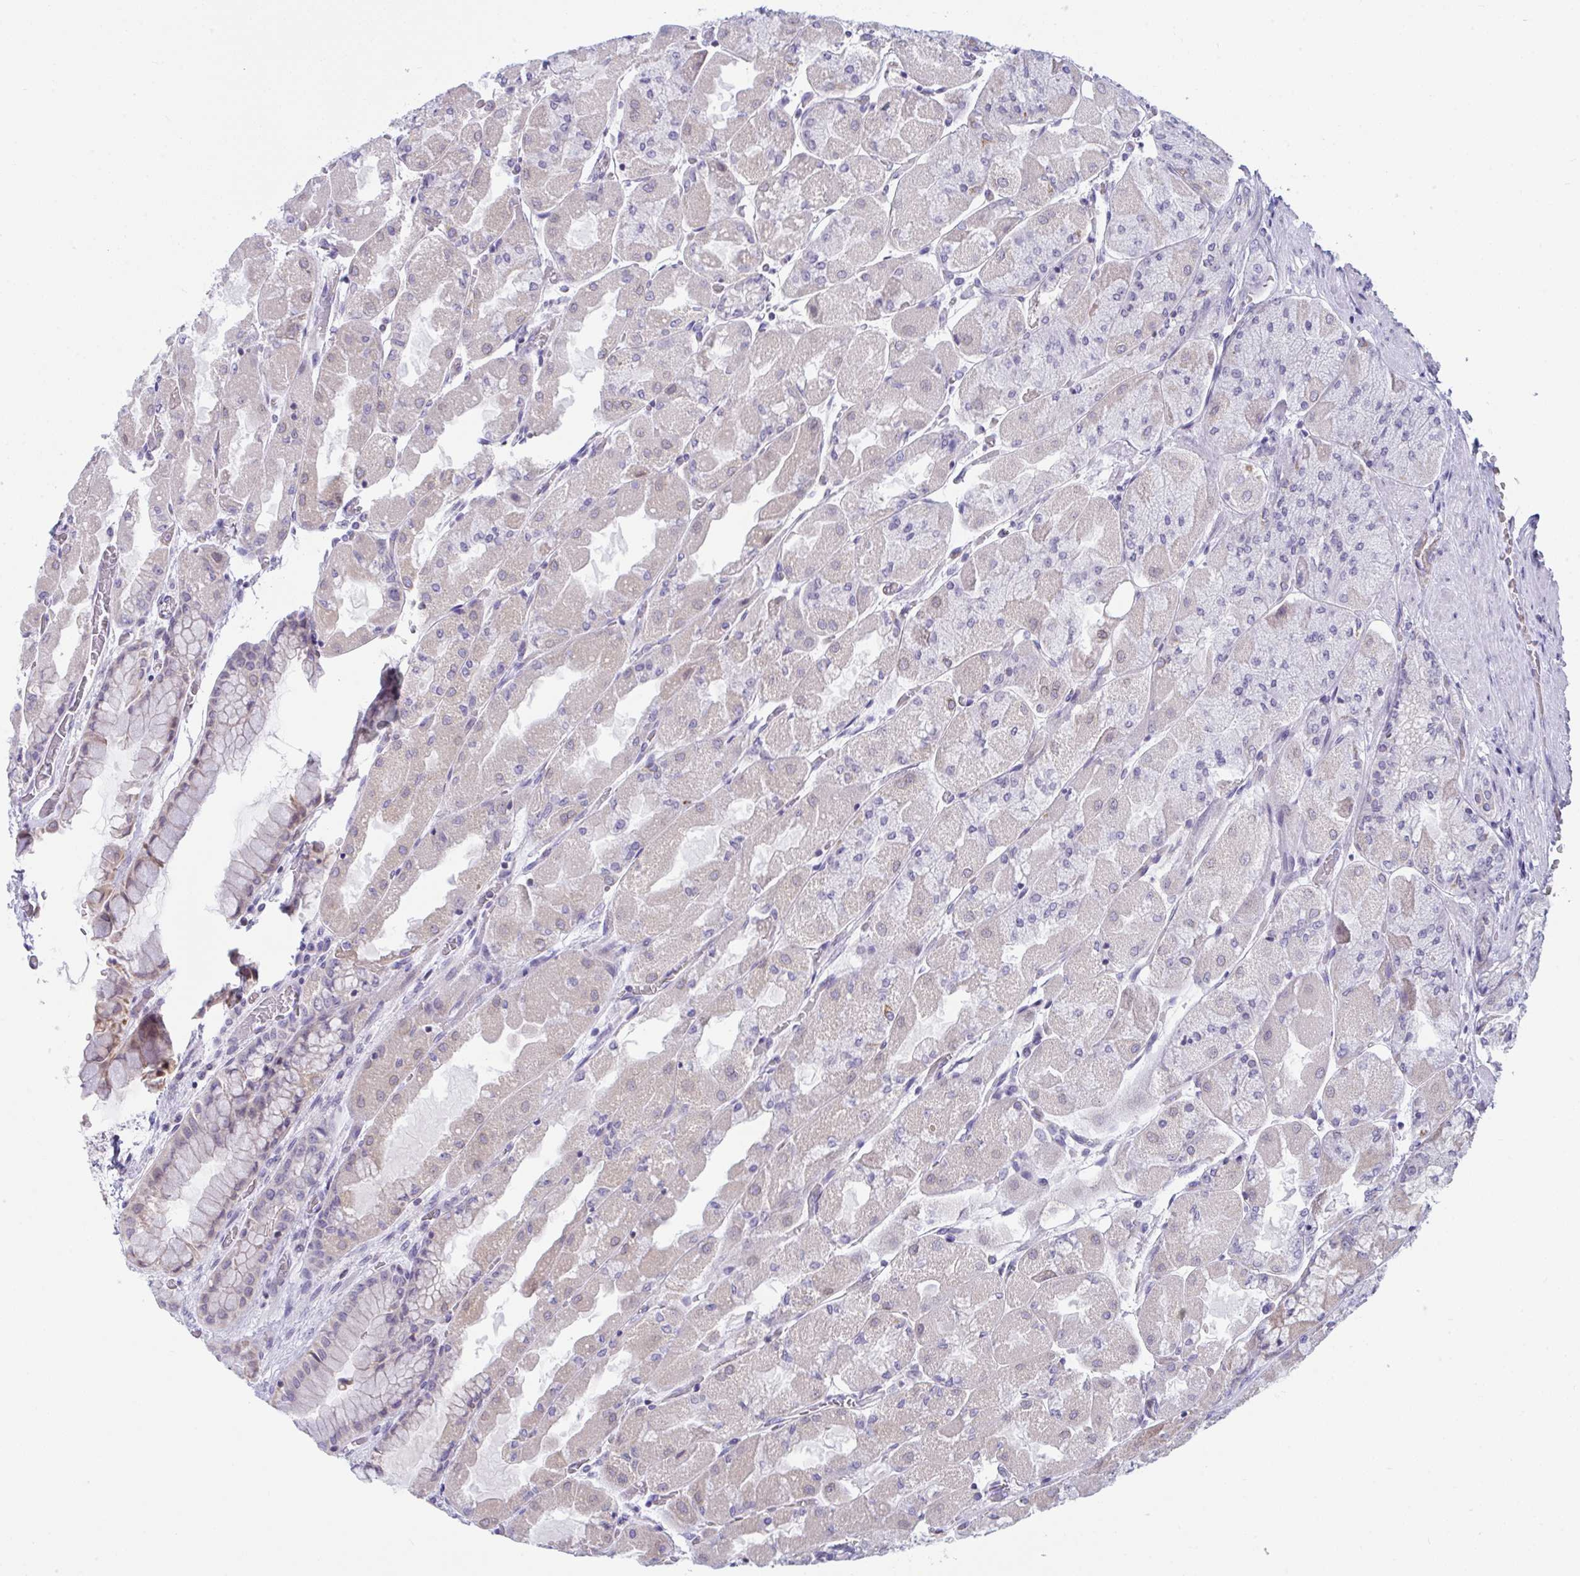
{"staining": {"intensity": "weak", "quantity": "<25%", "location": "cytoplasmic/membranous"}, "tissue": "stomach", "cell_type": "Glandular cells", "image_type": "normal", "snomed": [{"axis": "morphology", "description": "Normal tissue, NOS"}, {"axis": "topography", "description": "Stomach"}], "caption": "Stomach was stained to show a protein in brown. There is no significant expression in glandular cells. The staining is performed using DAB brown chromogen with nuclei counter-stained in using hematoxylin.", "gene": "TANK", "patient": {"sex": "female", "age": 61}}